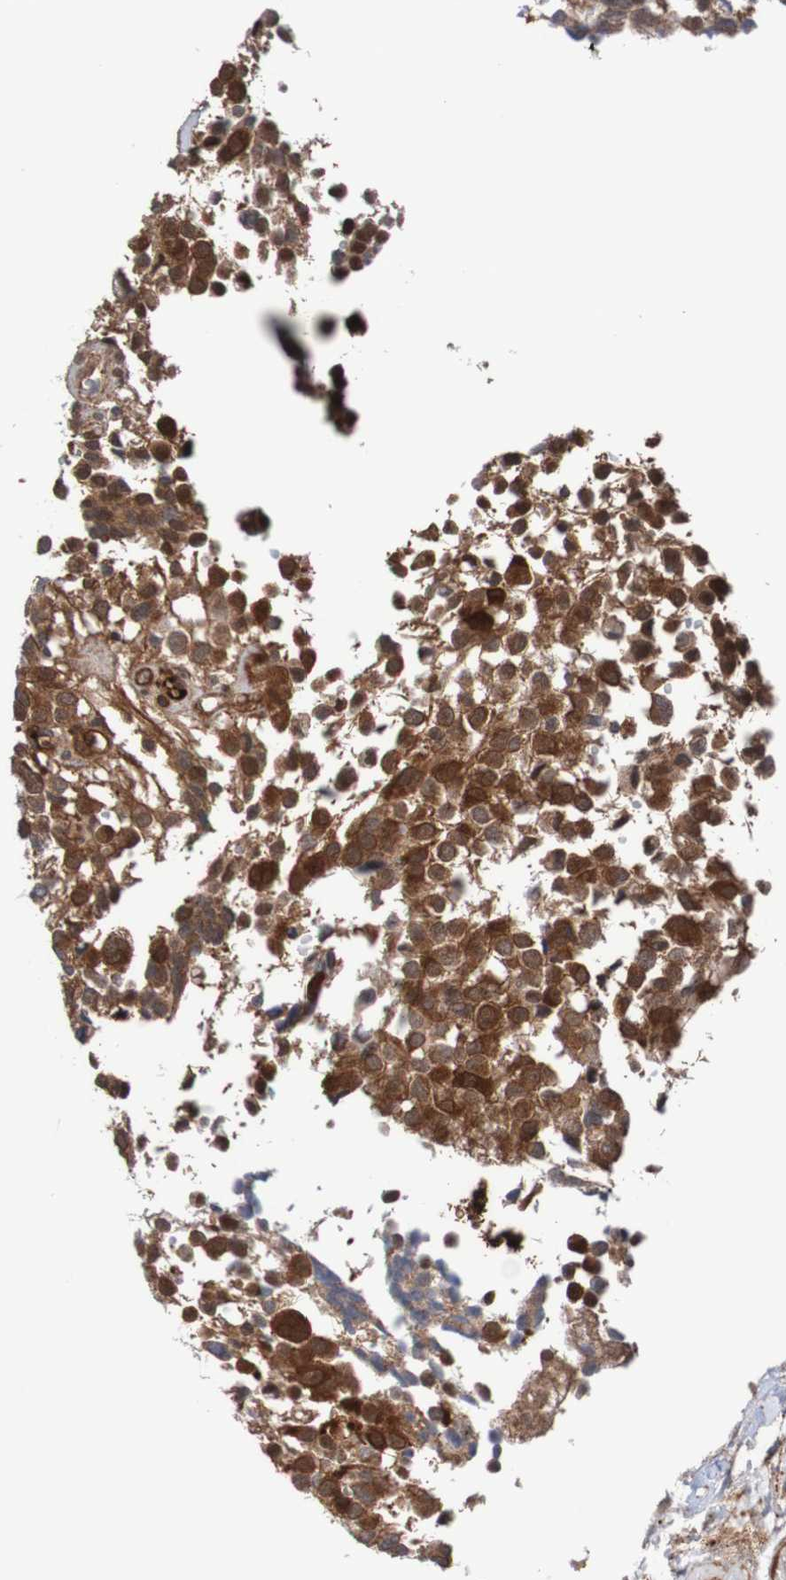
{"staining": {"intensity": "moderate", "quantity": ">75%", "location": "cytoplasmic/membranous"}, "tissue": "glioma", "cell_type": "Tumor cells", "image_type": "cancer", "snomed": [{"axis": "morphology", "description": "Glioma, malignant, High grade"}, {"axis": "topography", "description": "Brain"}], "caption": "An immunohistochemistry histopathology image of neoplastic tissue is shown. Protein staining in brown labels moderate cytoplasmic/membranous positivity in glioma within tumor cells.", "gene": "RIGI", "patient": {"sex": "male", "age": 32}}